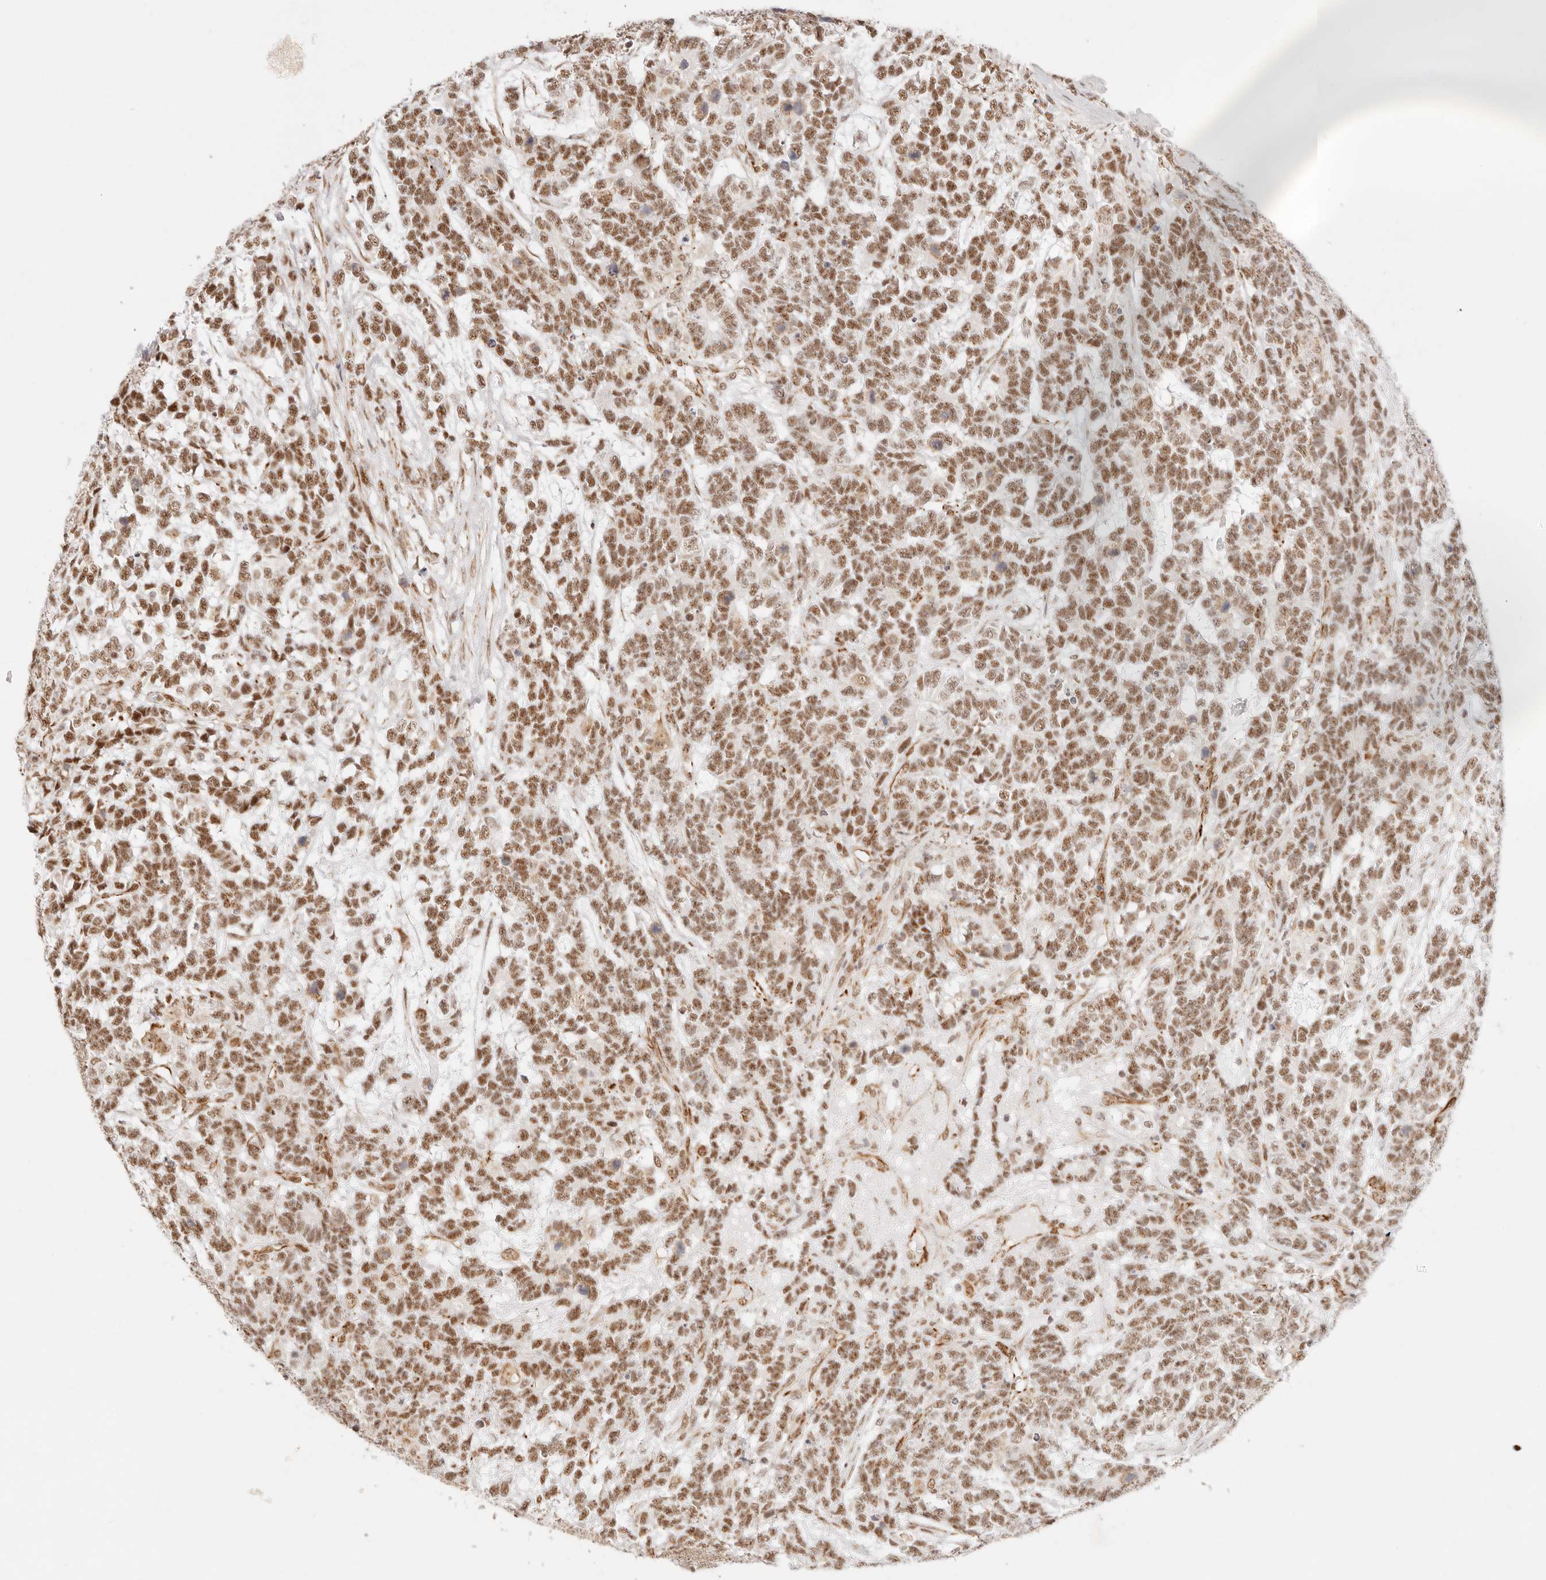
{"staining": {"intensity": "moderate", "quantity": ">75%", "location": "nuclear"}, "tissue": "testis cancer", "cell_type": "Tumor cells", "image_type": "cancer", "snomed": [{"axis": "morphology", "description": "Carcinoma, Embryonal, NOS"}, {"axis": "topography", "description": "Testis"}], "caption": "Immunohistochemical staining of testis cancer (embryonal carcinoma) reveals medium levels of moderate nuclear protein positivity in about >75% of tumor cells. The staining was performed using DAB (3,3'-diaminobenzidine) to visualize the protein expression in brown, while the nuclei were stained in blue with hematoxylin (Magnification: 20x).", "gene": "ZC3H11A", "patient": {"sex": "male", "age": 26}}